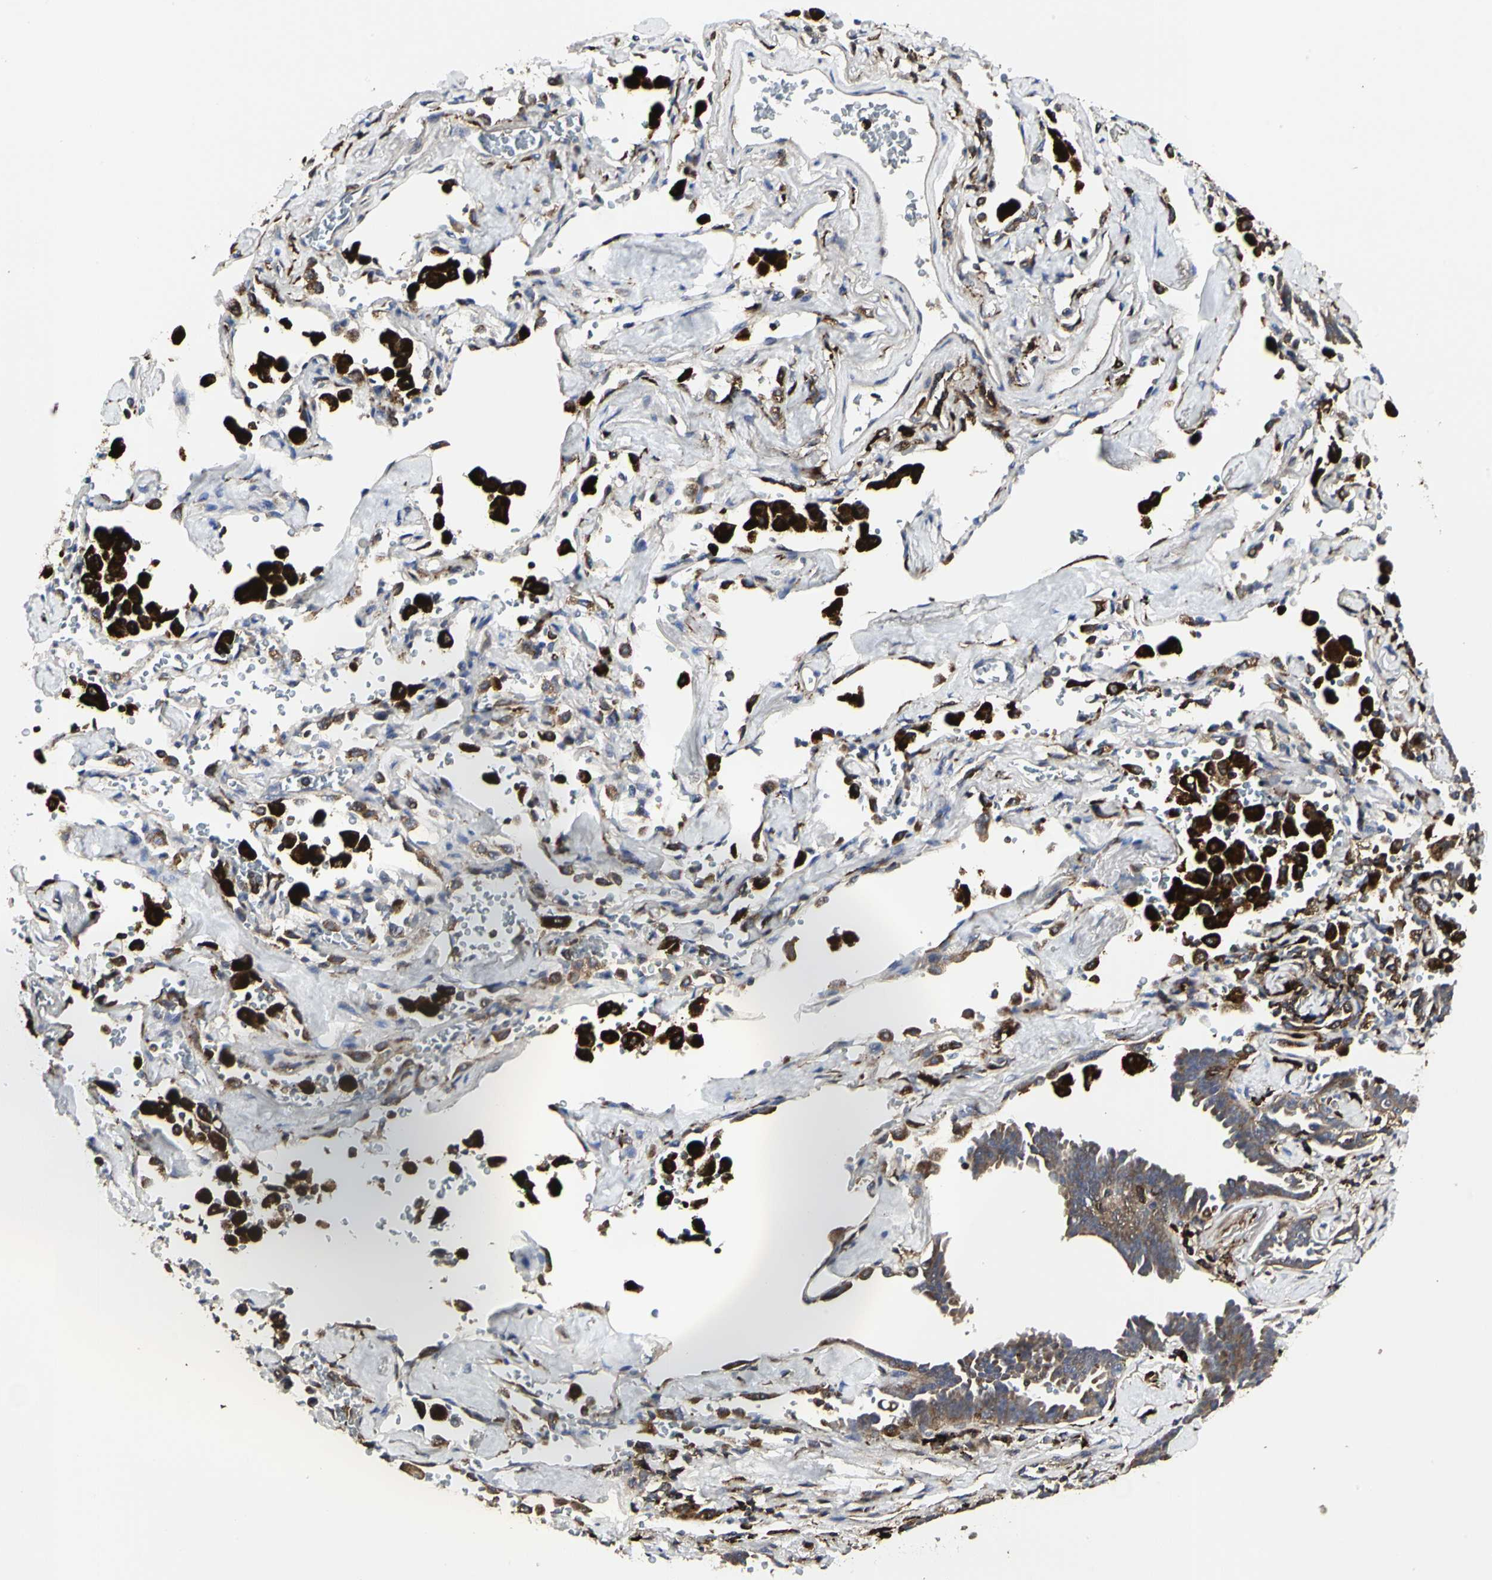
{"staining": {"intensity": "moderate", "quantity": ">75%", "location": "cytoplasmic/membranous"}, "tissue": "lung cancer", "cell_type": "Tumor cells", "image_type": "cancer", "snomed": [{"axis": "morphology", "description": "Adenocarcinoma, NOS"}, {"axis": "topography", "description": "Lung"}], "caption": "Moderate cytoplasmic/membranous staining for a protein is appreciated in about >75% of tumor cells of lung cancer using immunohistochemistry (IHC).", "gene": "NAPG", "patient": {"sex": "female", "age": 64}}